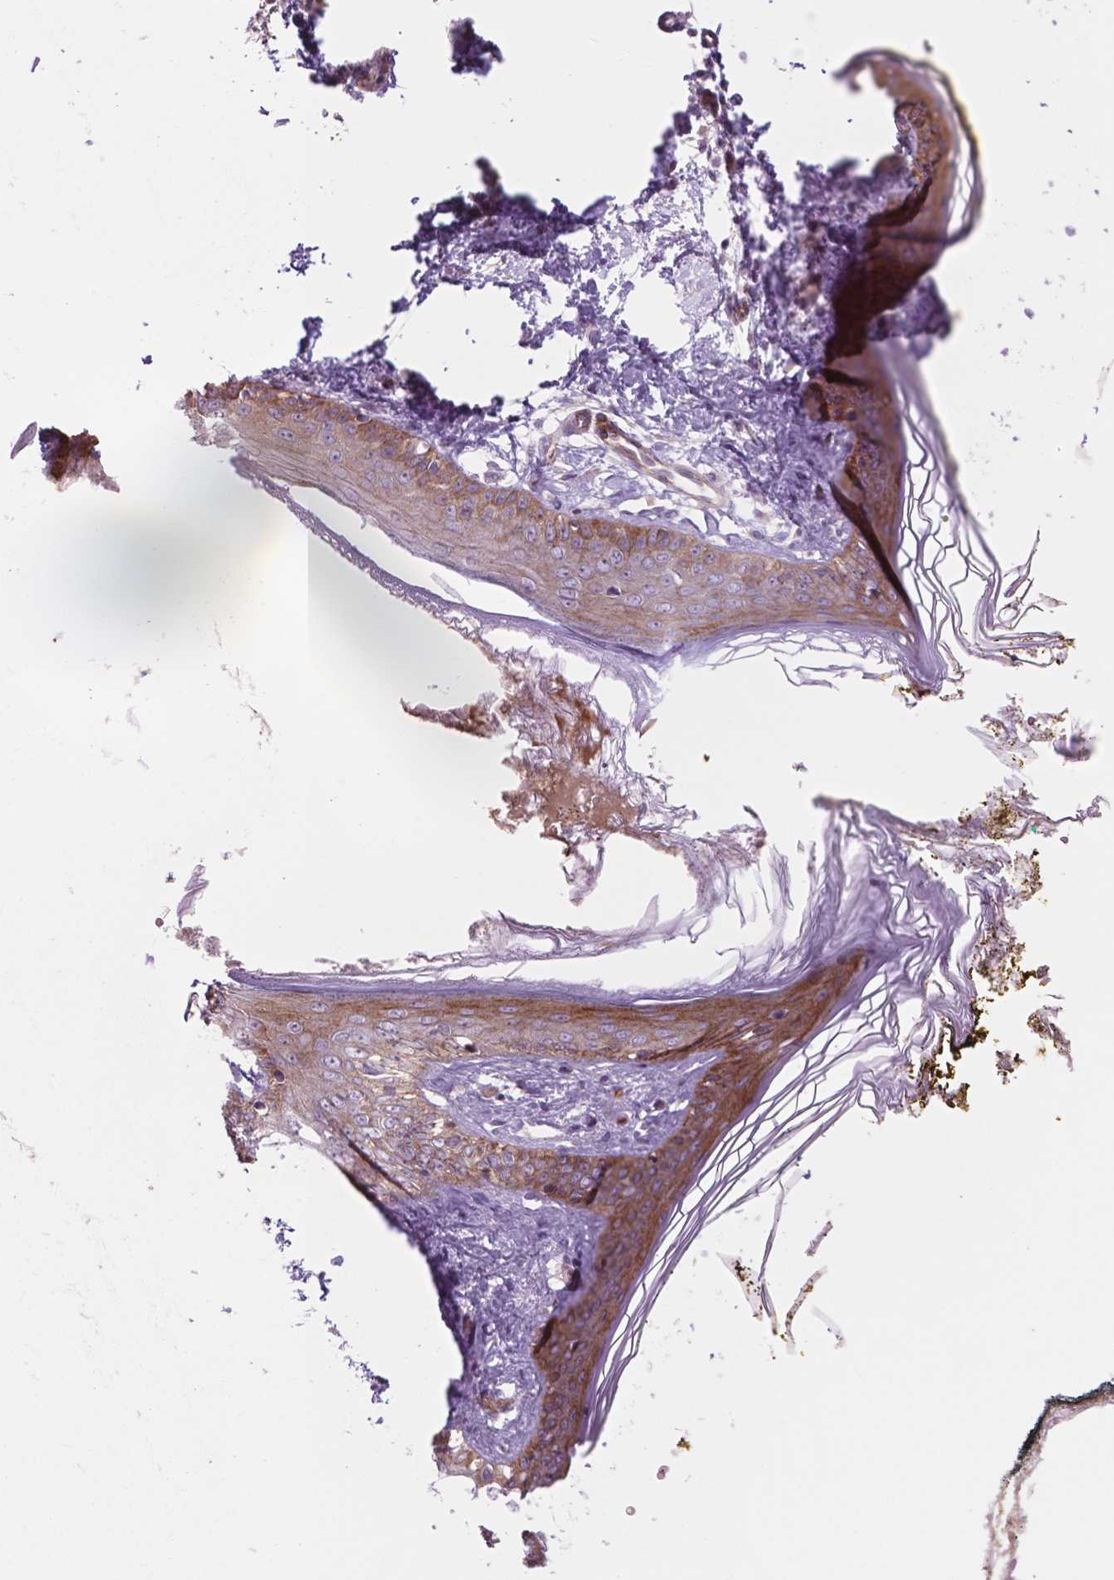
{"staining": {"intensity": "negative", "quantity": "none", "location": "none"}, "tissue": "skin", "cell_type": "Fibroblasts", "image_type": "normal", "snomed": [{"axis": "morphology", "description": "Normal tissue, NOS"}, {"axis": "topography", "description": "Skin"}], "caption": "Fibroblasts show no significant protein staining in unremarkable skin. (DAB (3,3'-diaminobenzidine) immunohistochemistry, high magnification).", "gene": "RND3", "patient": {"sex": "female", "age": 34}}